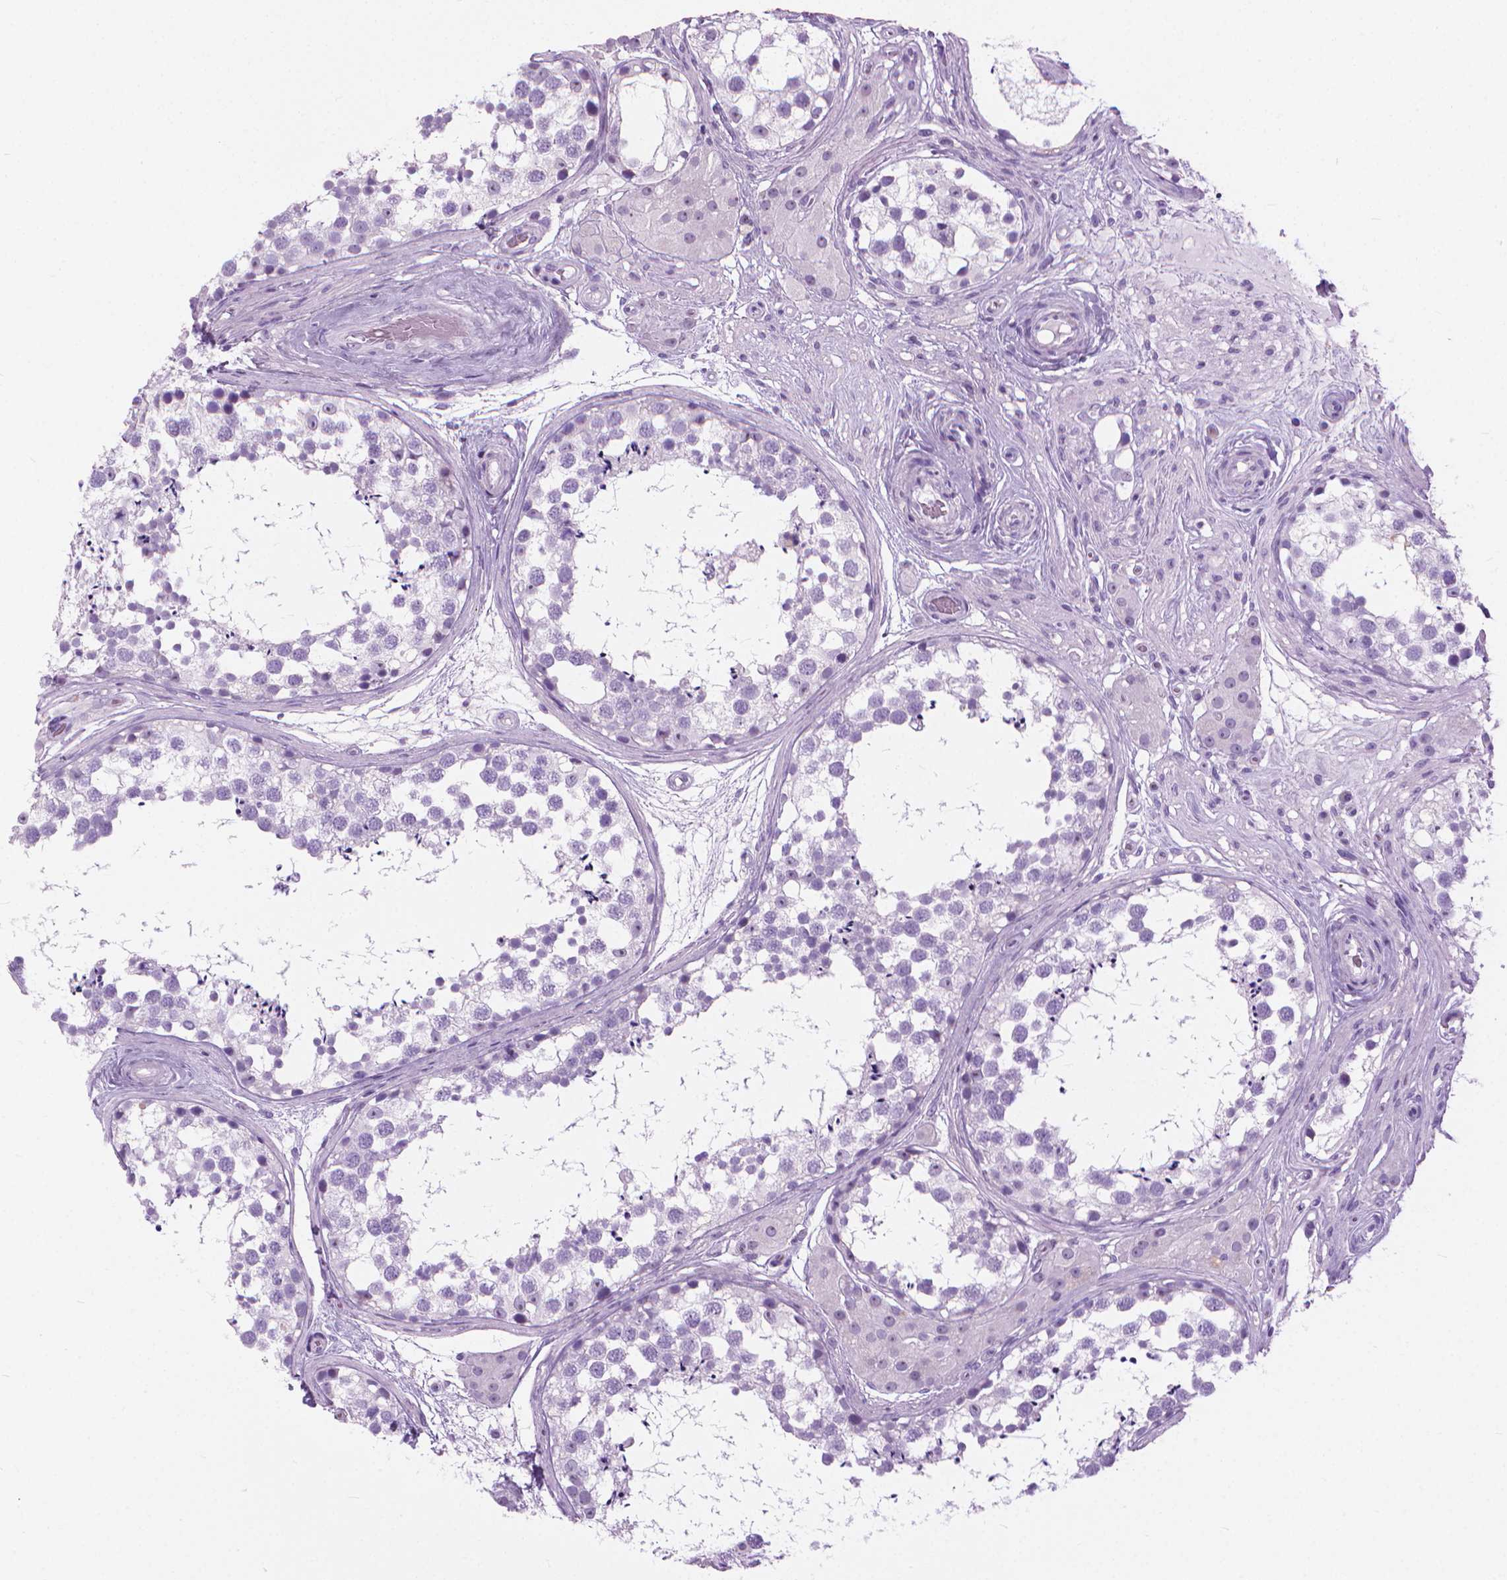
{"staining": {"intensity": "negative", "quantity": "none", "location": "none"}, "tissue": "testis", "cell_type": "Cells in seminiferous ducts", "image_type": "normal", "snomed": [{"axis": "morphology", "description": "Normal tissue, NOS"}, {"axis": "morphology", "description": "Seminoma, NOS"}, {"axis": "topography", "description": "Testis"}], "caption": "Human testis stained for a protein using IHC exhibits no positivity in cells in seminiferous ducts.", "gene": "HTR2B", "patient": {"sex": "male", "age": 65}}